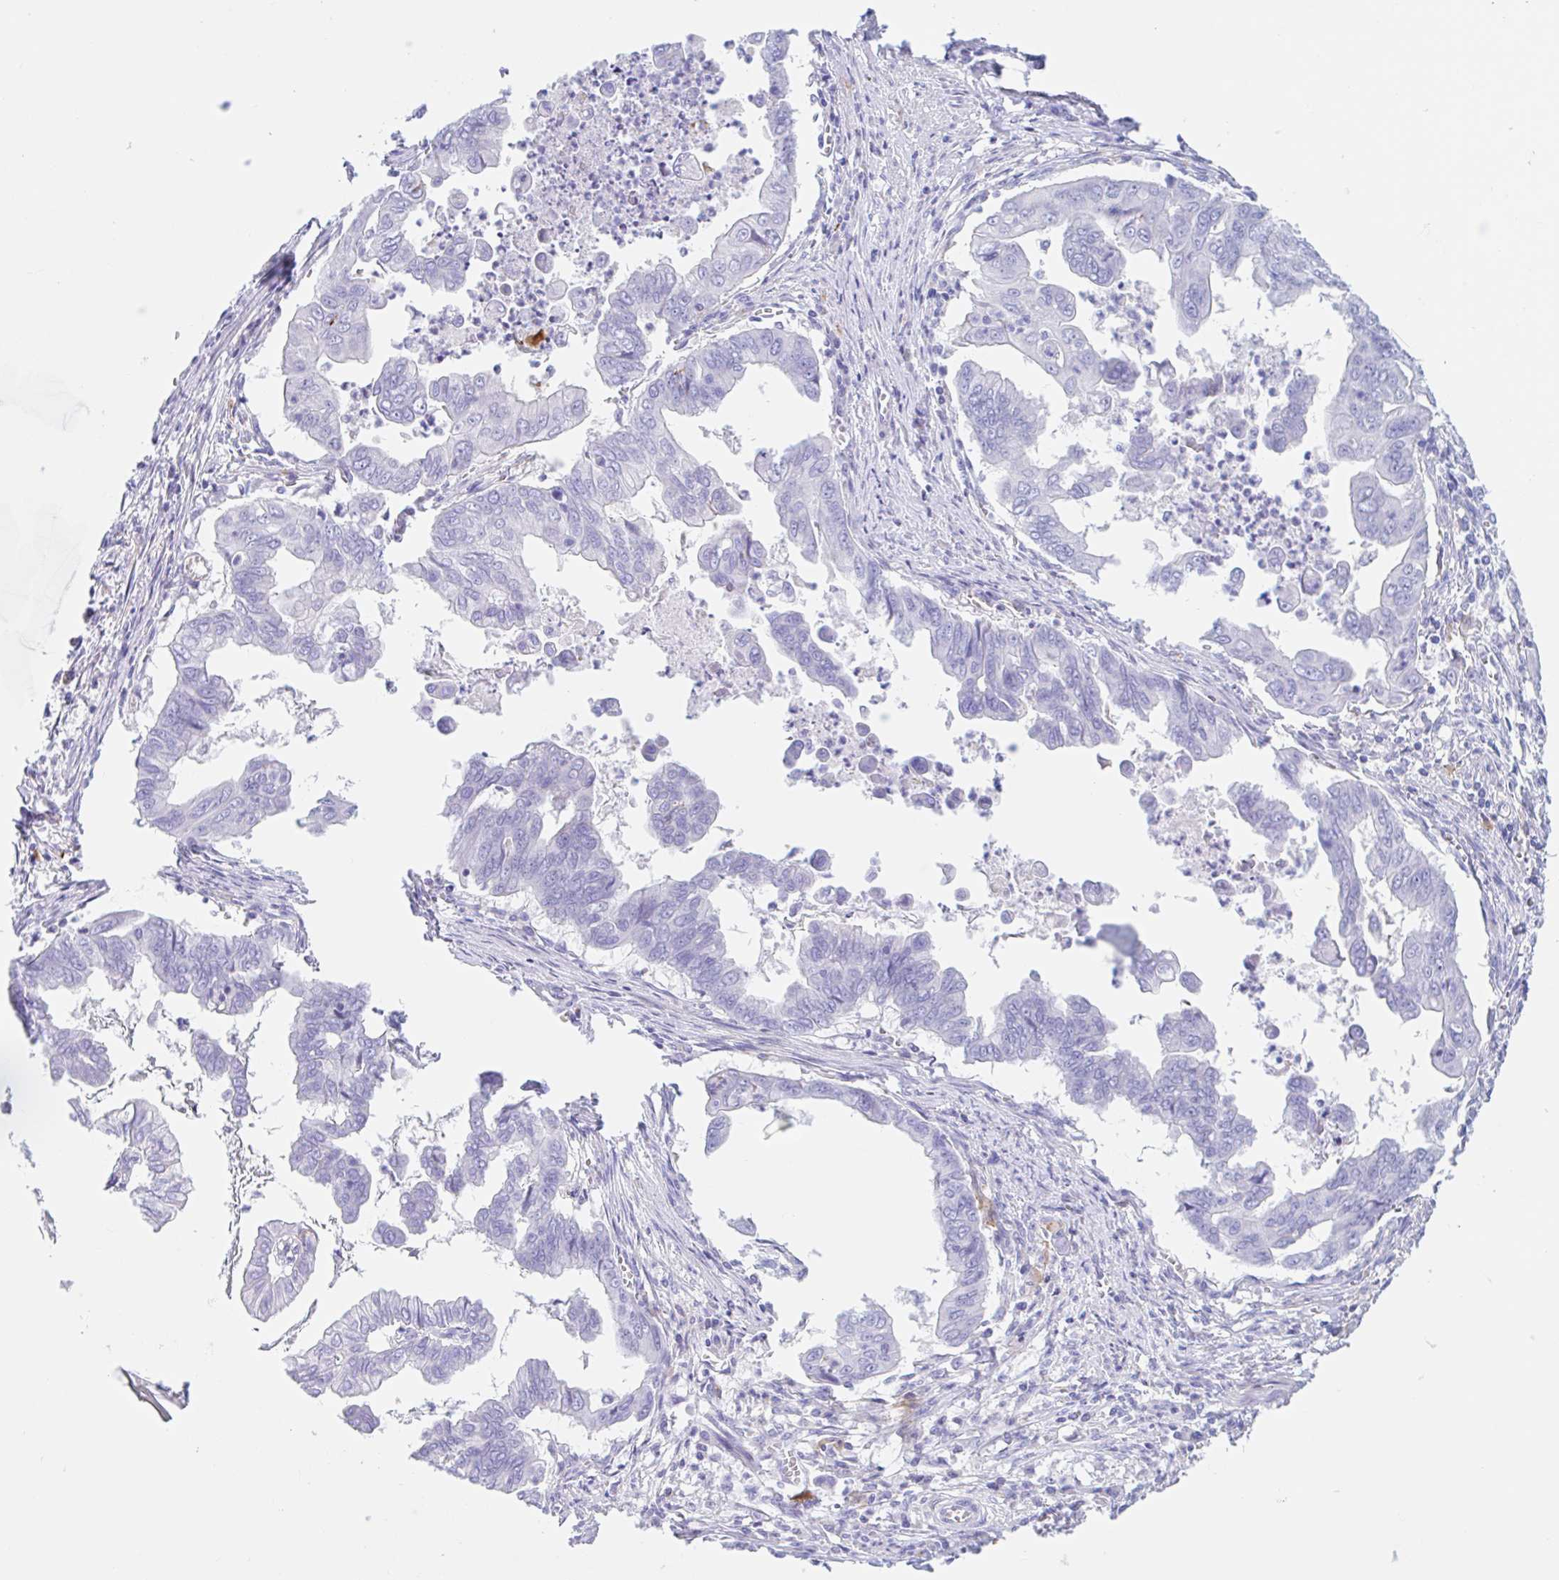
{"staining": {"intensity": "negative", "quantity": "none", "location": "none"}, "tissue": "stomach cancer", "cell_type": "Tumor cells", "image_type": "cancer", "snomed": [{"axis": "morphology", "description": "Adenocarcinoma, NOS"}, {"axis": "topography", "description": "Stomach, upper"}], "caption": "Histopathology image shows no significant protein expression in tumor cells of adenocarcinoma (stomach).", "gene": "ANKRD9", "patient": {"sex": "male", "age": 80}}